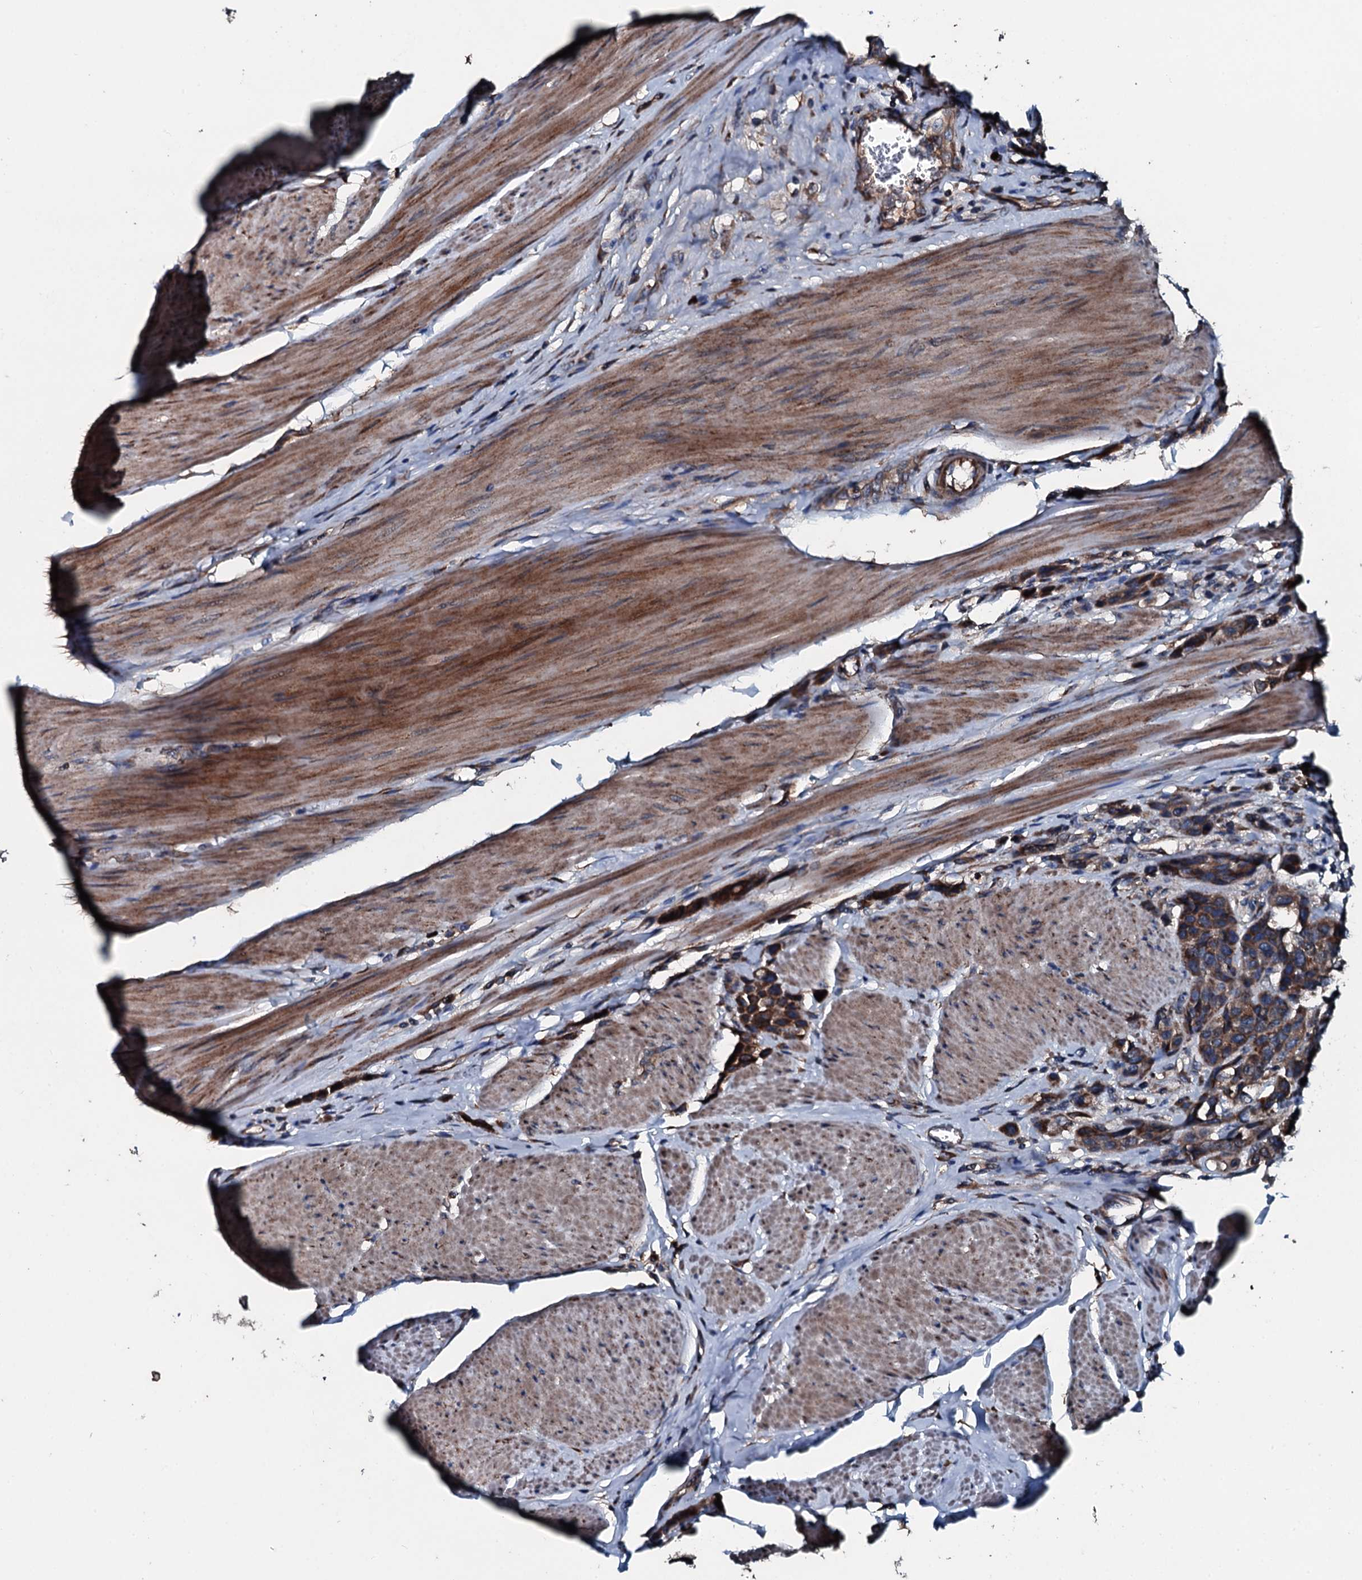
{"staining": {"intensity": "strong", "quantity": ">75%", "location": "cytoplasmic/membranous"}, "tissue": "urothelial cancer", "cell_type": "Tumor cells", "image_type": "cancer", "snomed": [{"axis": "morphology", "description": "Urothelial carcinoma, High grade"}, {"axis": "topography", "description": "Urinary bladder"}], "caption": "A high-resolution image shows IHC staining of urothelial cancer, which demonstrates strong cytoplasmic/membranous expression in about >75% of tumor cells.", "gene": "ACSS3", "patient": {"sex": "male", "age": 50}}